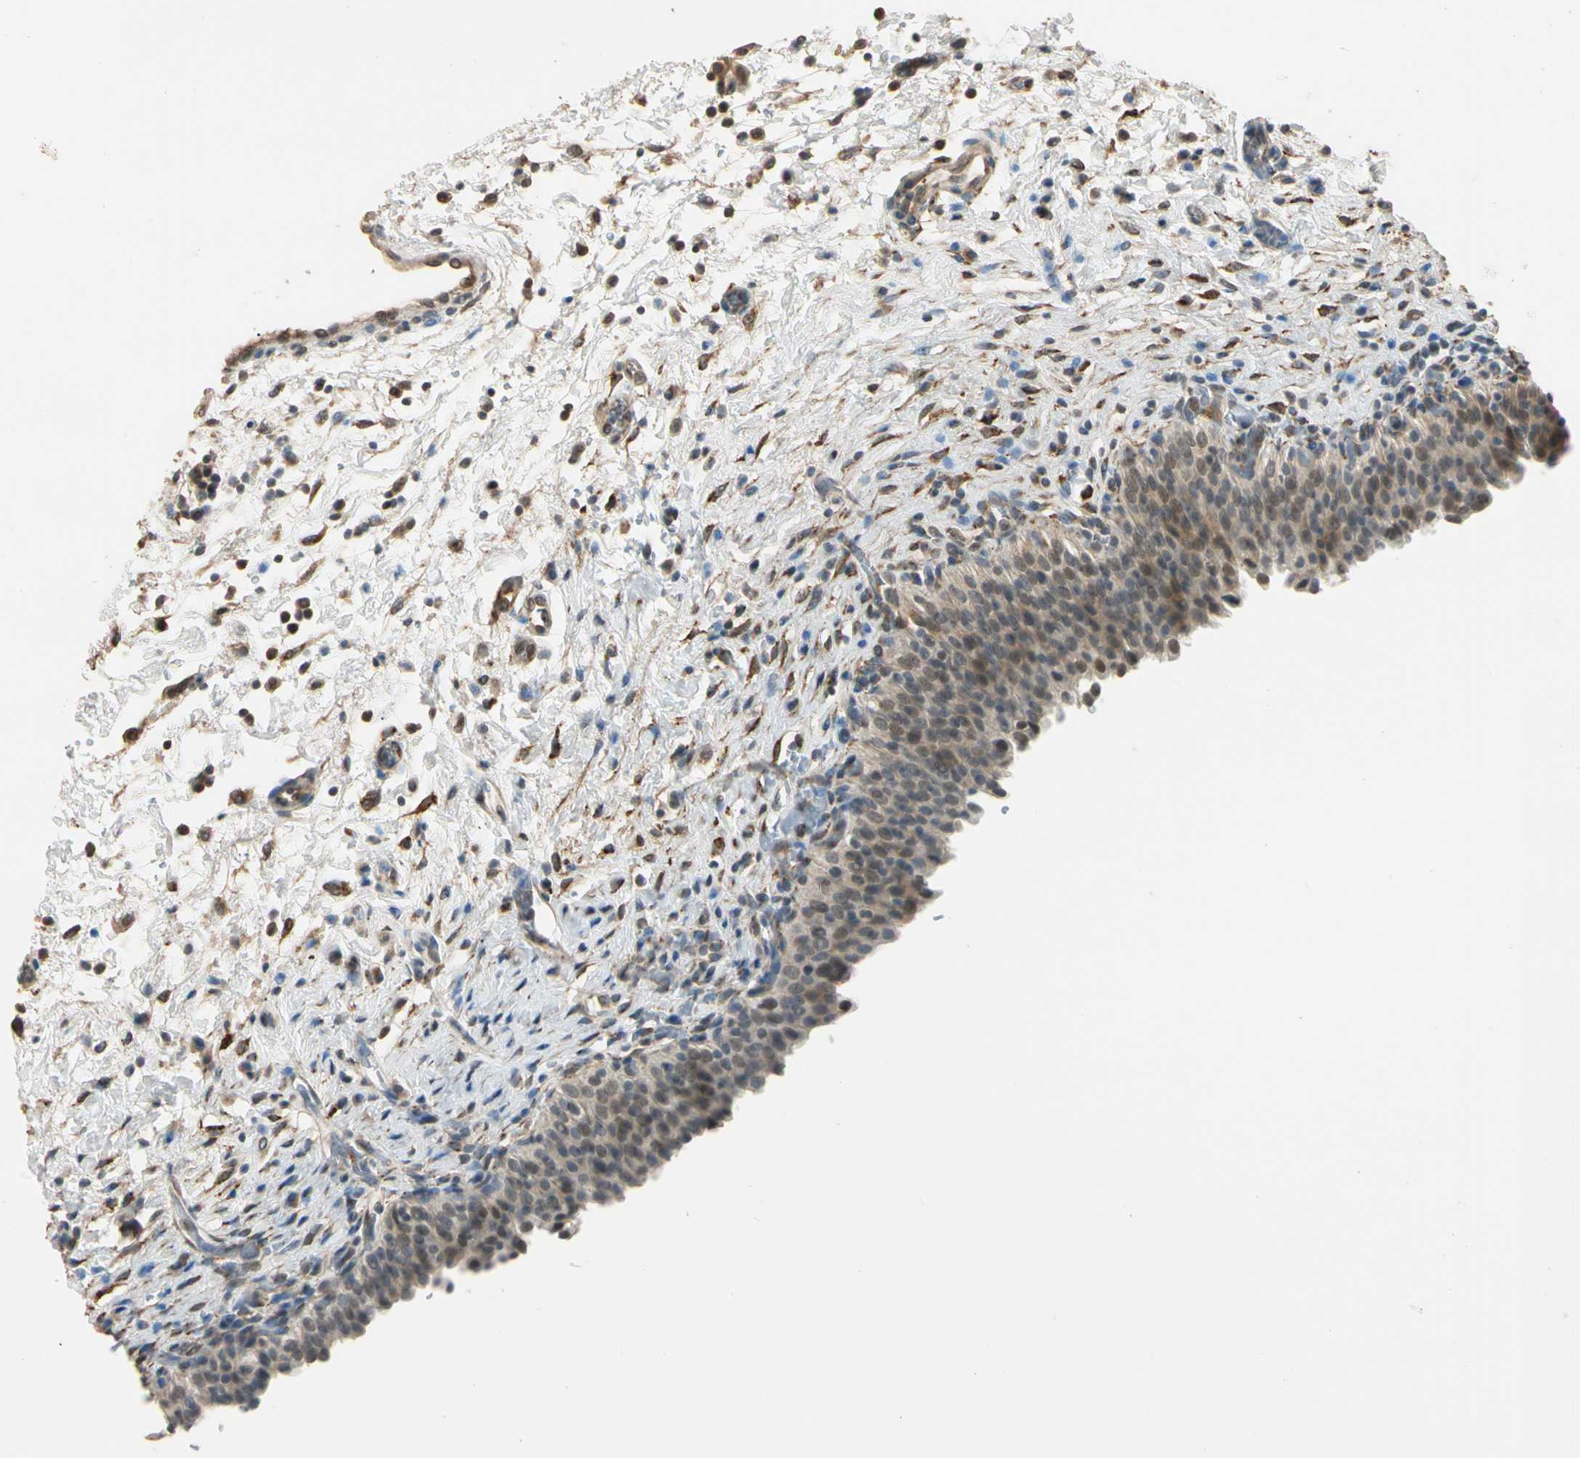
{"staining": {"intensity": "moderate", "quantity": ">75%", "location": "cytoplasmic/membranous"}, "tissue": "urinary bladder", "cell_type": "Urothelial cells", "image_type": "normal", "snomed": [{"axis": "morphology", "description": "Normal tissue, NOS"}, {"axis": "topography", "description": "Urinary bladder"}], "caption": "DAB (3,3'-diaminobenzidine) immunohistochemical staining of benign human urinary bladder displays moderate cytoplasmic/membranous protein expression in about >75% of urothelial cells.", "gene": "TASOR", "patient": {"sex": "male", "age": 51}}